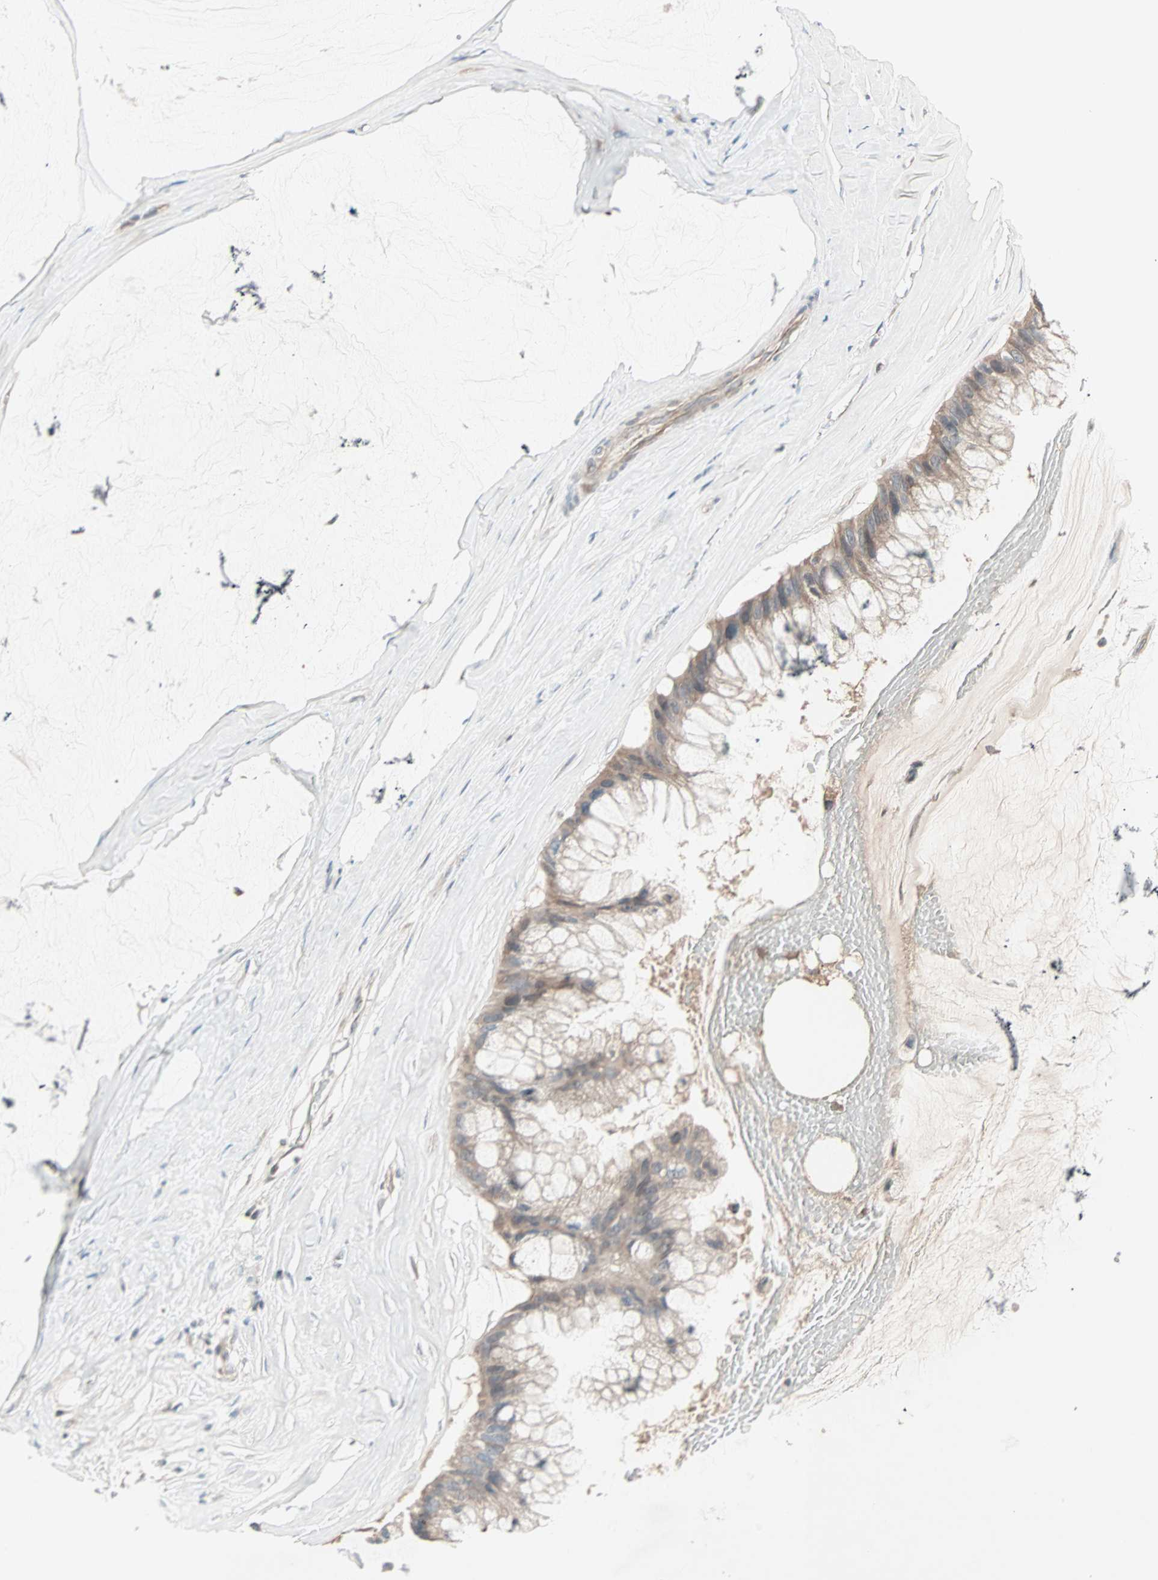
{"staining": {"intensity": "weak", "quantity": "25%-75%", "location": "cytoplasmic/membranous"}, "tissue": "ovarian cancer", "cell_type": "Tumor cells", "image_type": "cancer", "snomed": [{"axis": "morphology", "description": "Cystadenocarcinoma, mucinous, NOS"}, {"axis": "topography", "description": "Ovary"}], "caption": "About 25%-75% of tumor cells in mucinous cystadenocarcinoma (ovarian) display weak cytoplasmic/membranous protein positivity as visualized by brown immunohistochemical staining.", "gene": "JMJD7-PLA2G4B", "patient": {"sex": "female", "age": 39}}